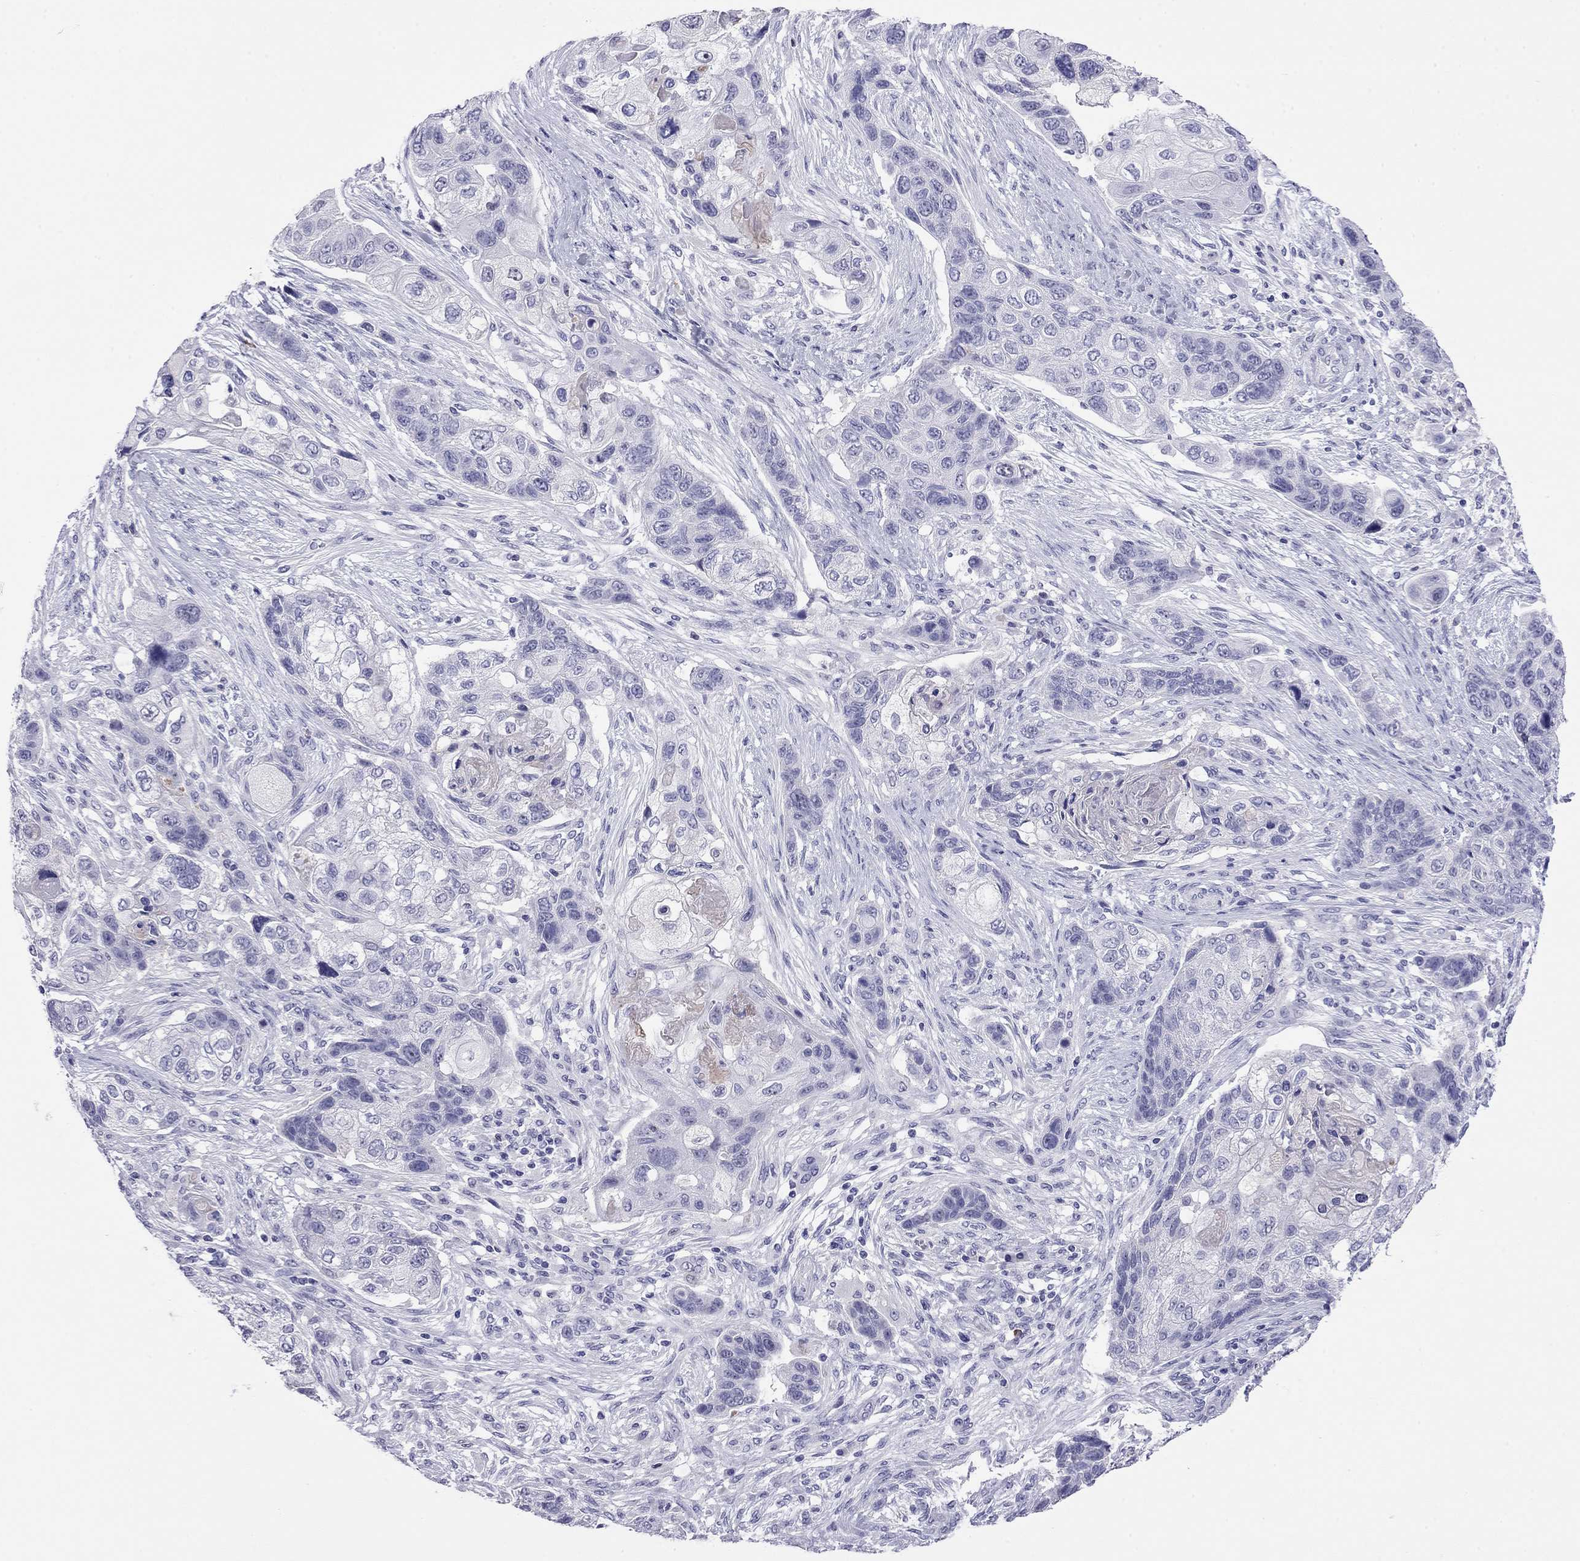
{"staining": {"intensity": "negative", "quantity": "none", "location": "none"}, "tissue": "lung cancer", "cell_type": "Tumor cells", "image_type": "cancer", "snomed": [{"axis": "morphology", "description": "Squamous cell carcinoma, NOS"}, {"axis": "topography", "description": "Lung"}], "caption": "Immunohistochemistry (IHC) of human squamous cell carcinoma (lung) shows no staining in tumor cells. (Stains: DAB (3,3'-diaminobenzidine) immunohistochemistry with hematoxylin counter stain, Microscopy: brightfield microscopy at high magnification).", "gene": "ODF4", "patient": {"sex": "male", "age": 69}}